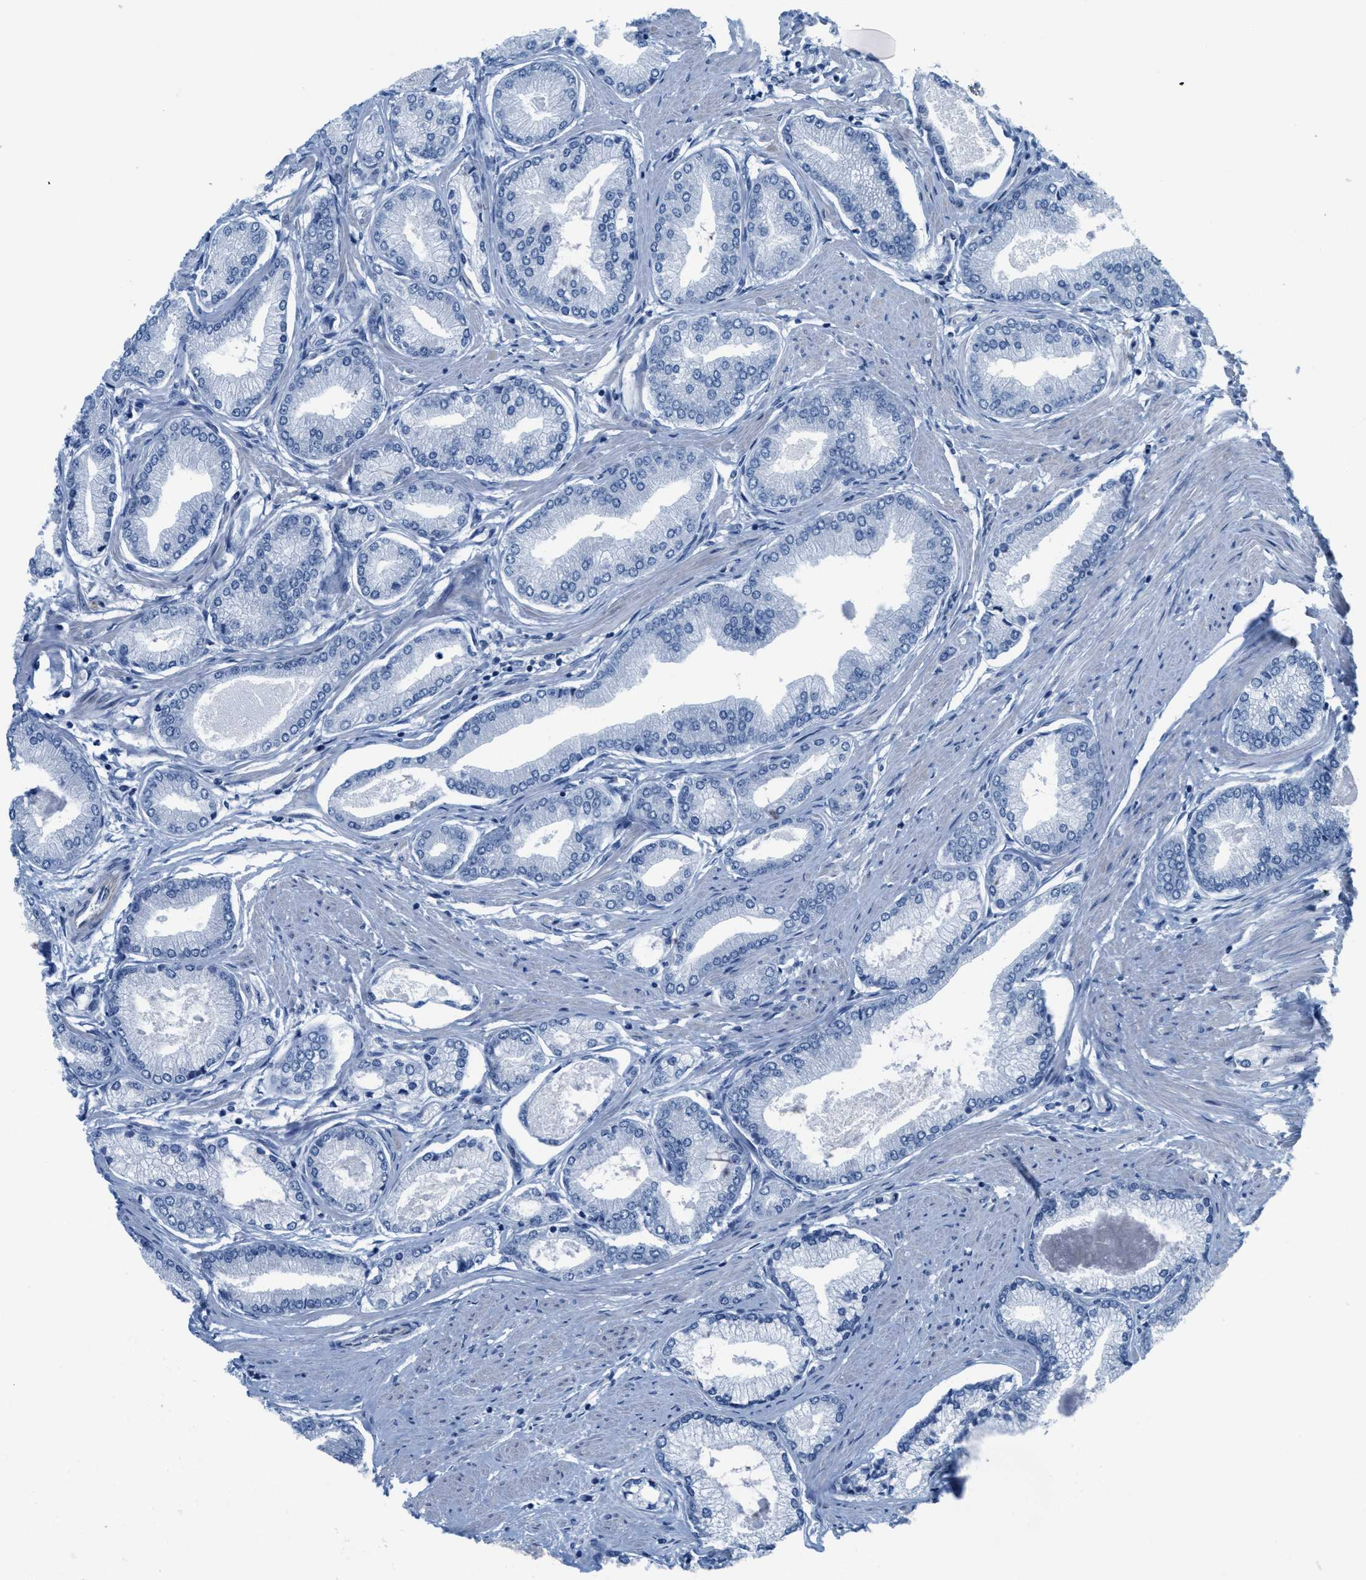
{"staining": {"intensity": "negative", "quantity": "none", "location": "none"}, "tissue": "prostate cancer", "cell_type": "Tumor cells", "image_type": "cancer", "snomed": [{"axis": "morphology", "description": "Adenocarcinoma, High grade"}, {"axis": "topography", "description": "Prostate"}], "caption": "This is an immunohistochemistry (IHC) photomicrograph of adenocarcinoma (high-grade) (prostate). There is no expression in tumor cells.", "gene": "SLC12A1", "patient": {"sex": "male", "age": 61}}